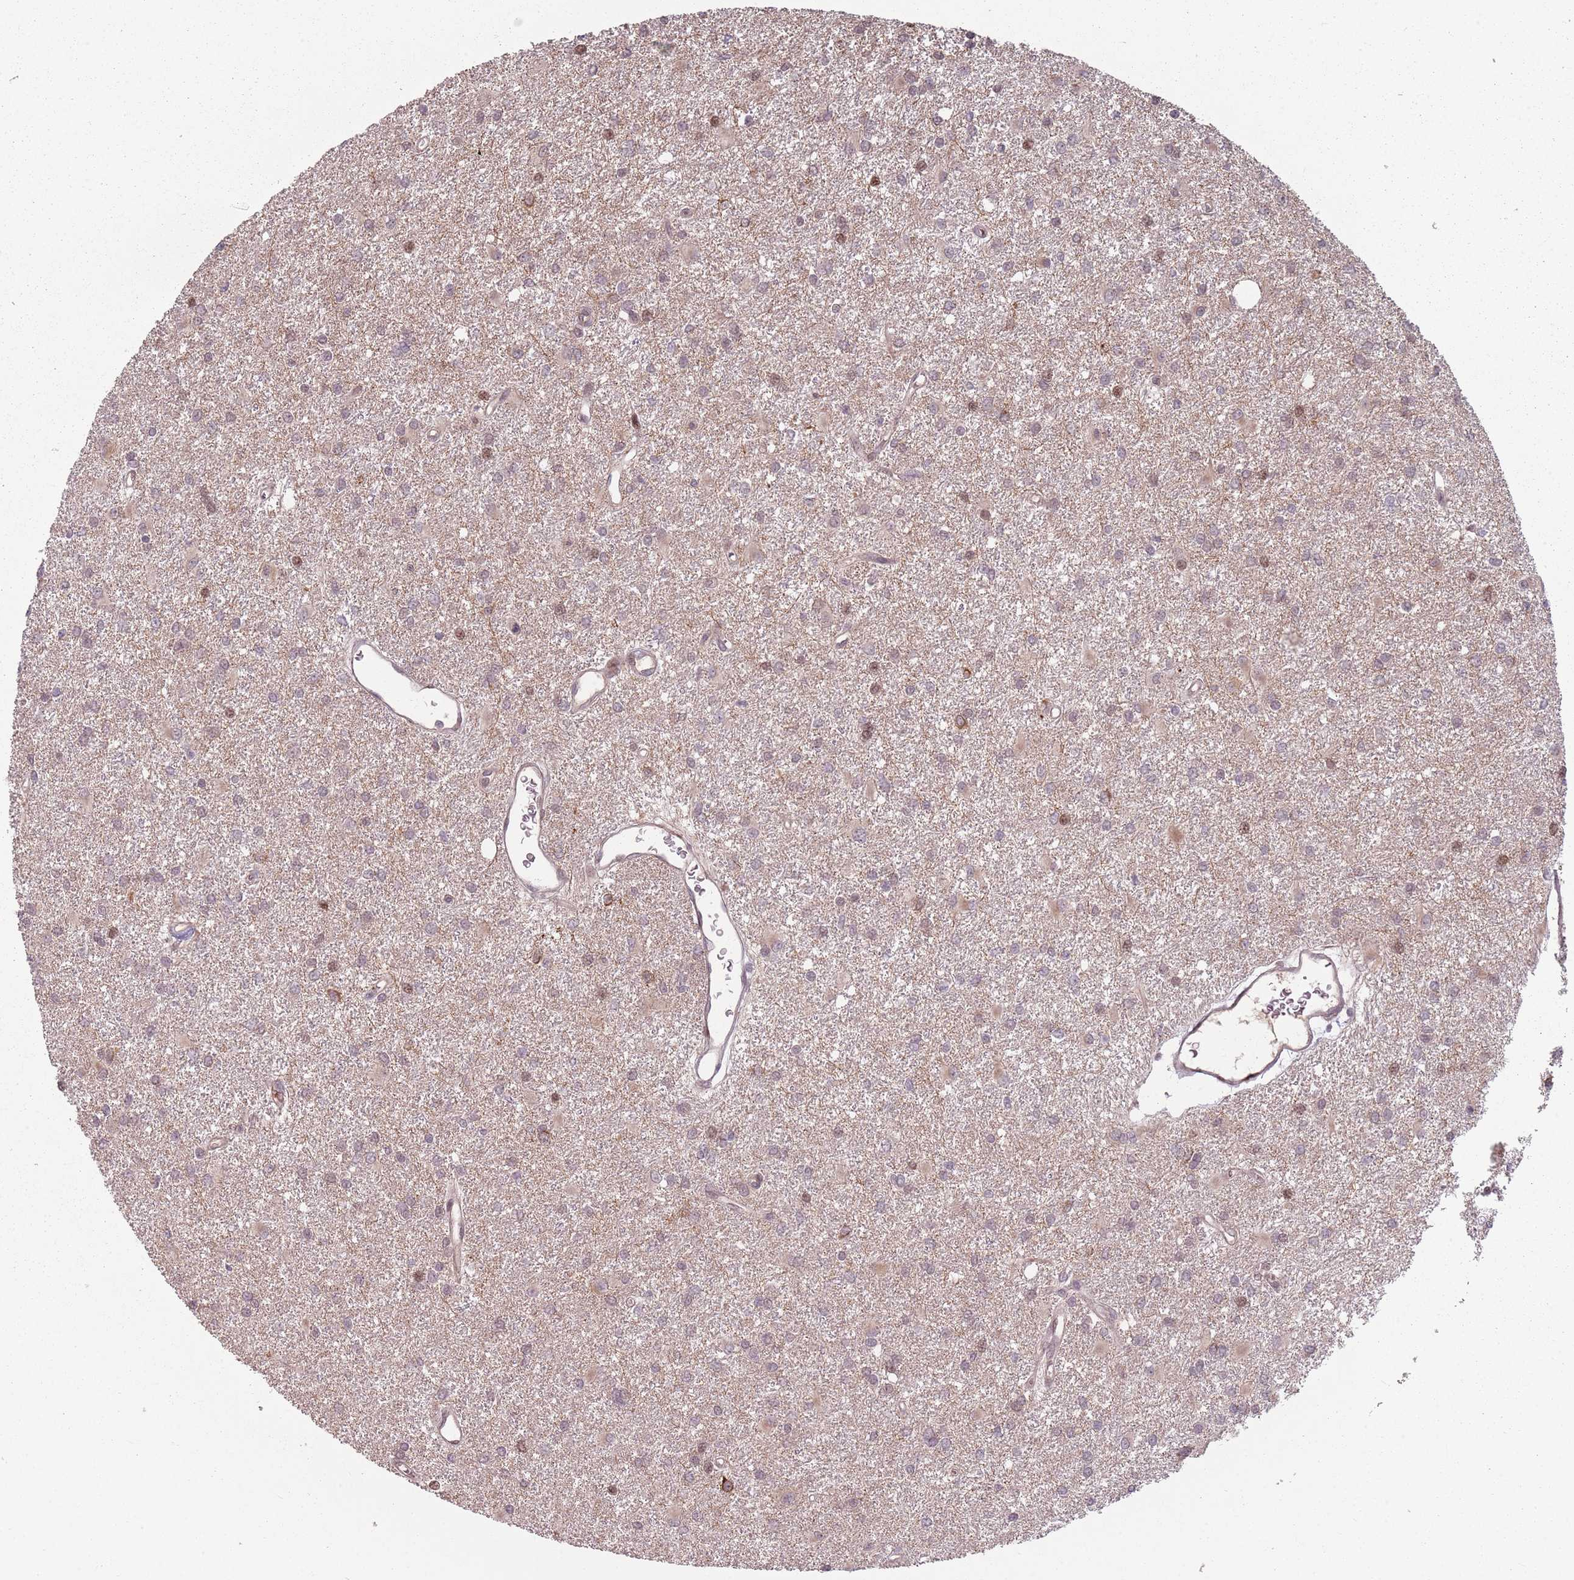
{"staining": {"intensity": "weak", "quantity": "<25%", "location": "cytoplasmic/membranous,nuclear"}, "tissue": "glioma", "cell_type": "Tumor cells", "image_type": "cancer", "snomed": [{"axis": "morphology", "description": "Glioma, malignant, High grade"}, {"axis": "topography", "description": "Brain"}], "caption": "High magnification brightfield microscopy of glioma stained with DAB (brown) and counterstained with hematoxylin (blue): tumor cells show no significant staining. (IHC, brightfield microscopy, high magnification).", "gene": "ADGRG1", "patient": {"sex": "female", "age": 50}}